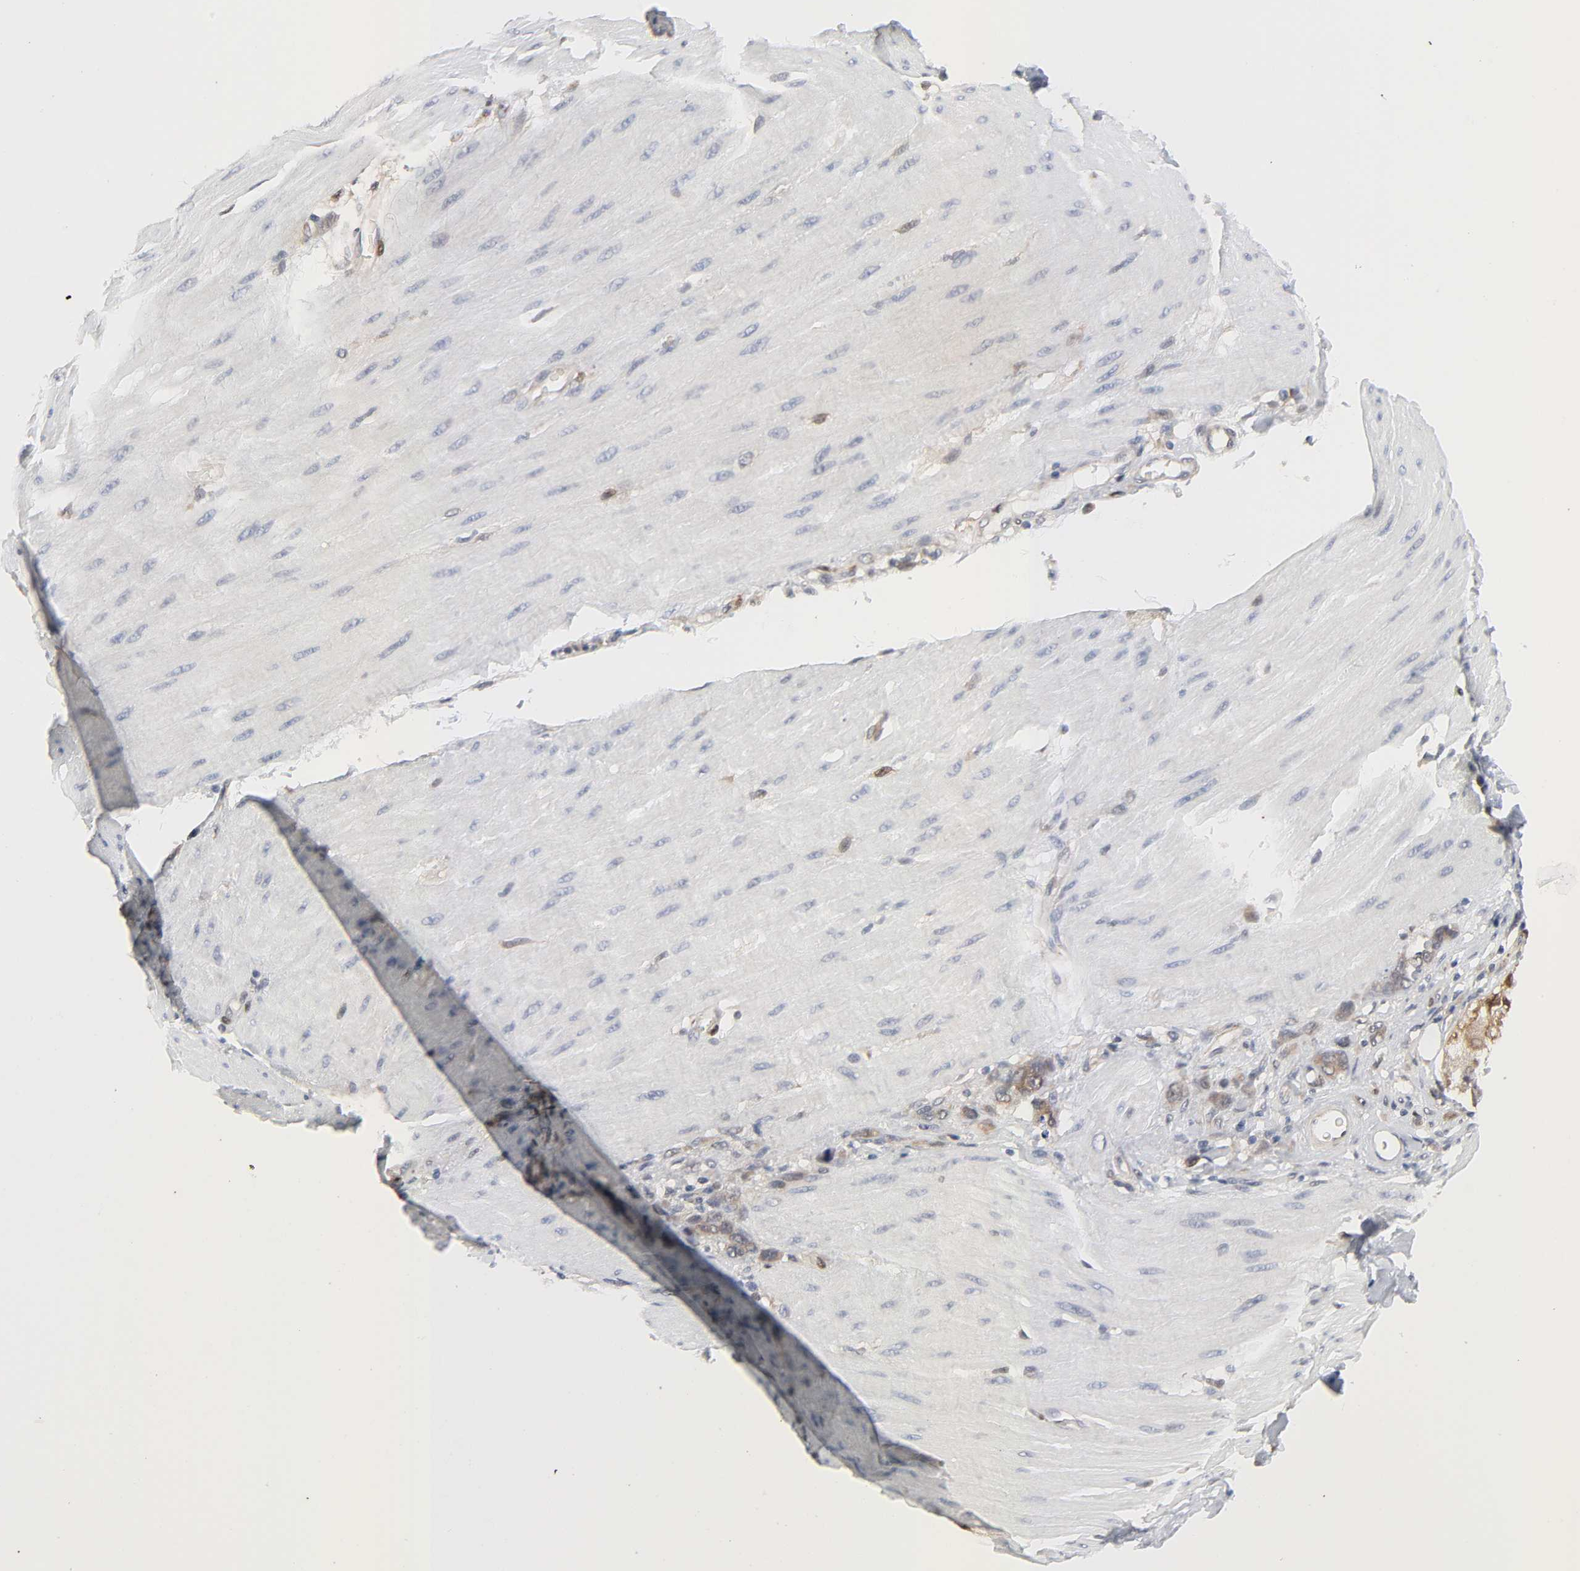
{"staining": {"intensity": "moderate", "quantity": ">75%", "location": "cytoplasmic/membranous"}, "tissue": "stomach cancer", "cell_type": "Tumor cells", "image_type": "cancer", "snomed": [{"axis": "morphology", "description": "Normal tissue, NOS"}, {"axis": "morphology", "description": "Adenocarcinoma, NOS"}, {"axis": "topography", "description": "Stomach"}], "caption": "Stomach cancer (adenocarcinoma) stained with a protein marker demonstrates moderate staining in tumor cells.", "gene": "PTEN", "patient": {"sex": "male", "age": 82}}